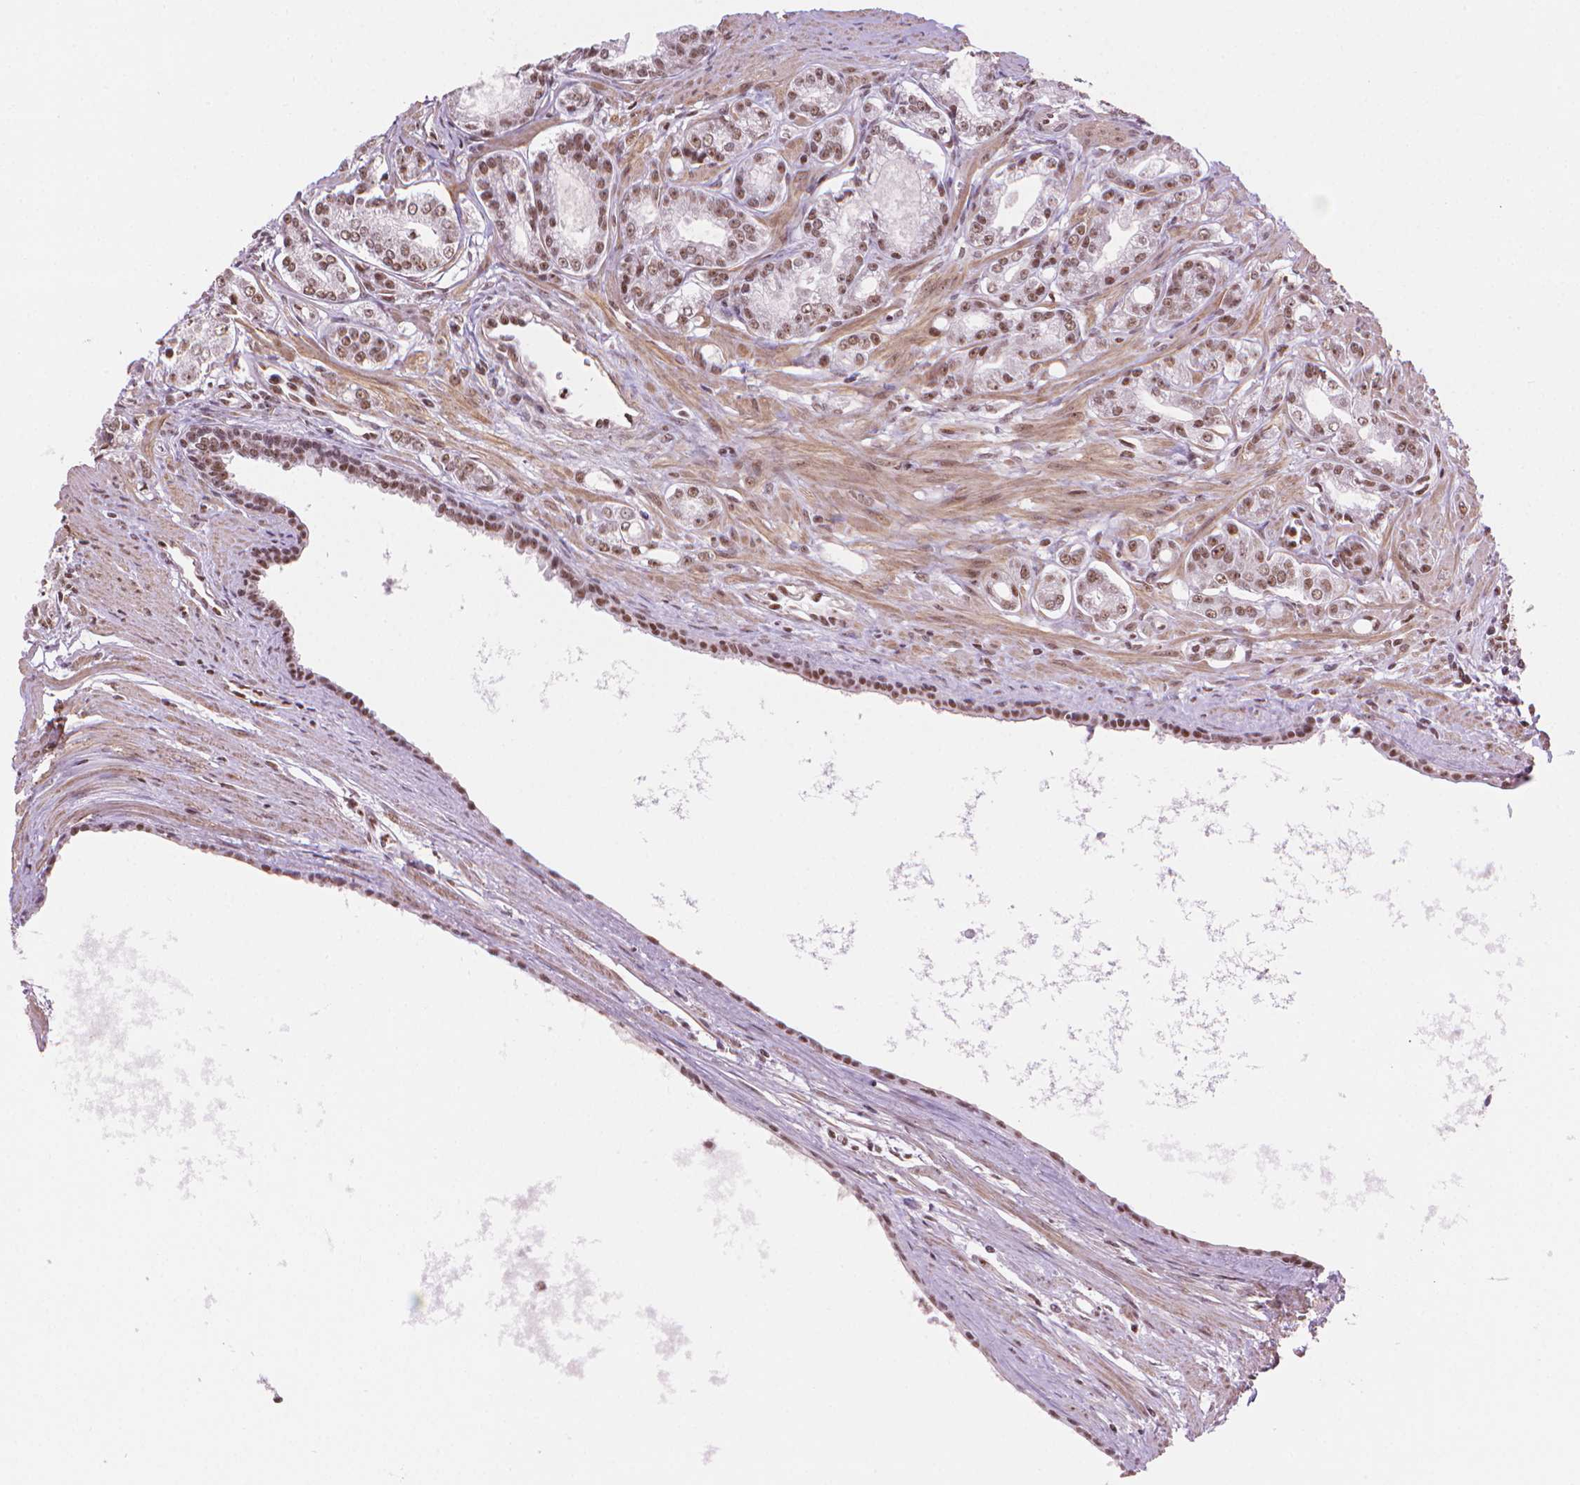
{"staining": {"intensity": "moderate", "quantity": ">75%", "location": "nuclear"}, "tissue": "prostate cancer", "cell_type": "Tumor cells", "image_type": "cancer", "snomed": [{"axis": "morphology", "description": "Adenocarcinoma, NOS"}, {"axis": "topography", "description": "Prostate"}], "caption": "A brown stain highlights moderate nuclear expression of a protein in prostate adenocarcinoma tumor cells.", "gene": "UBN1", "patient": {"sex": "male", "age": 71}}